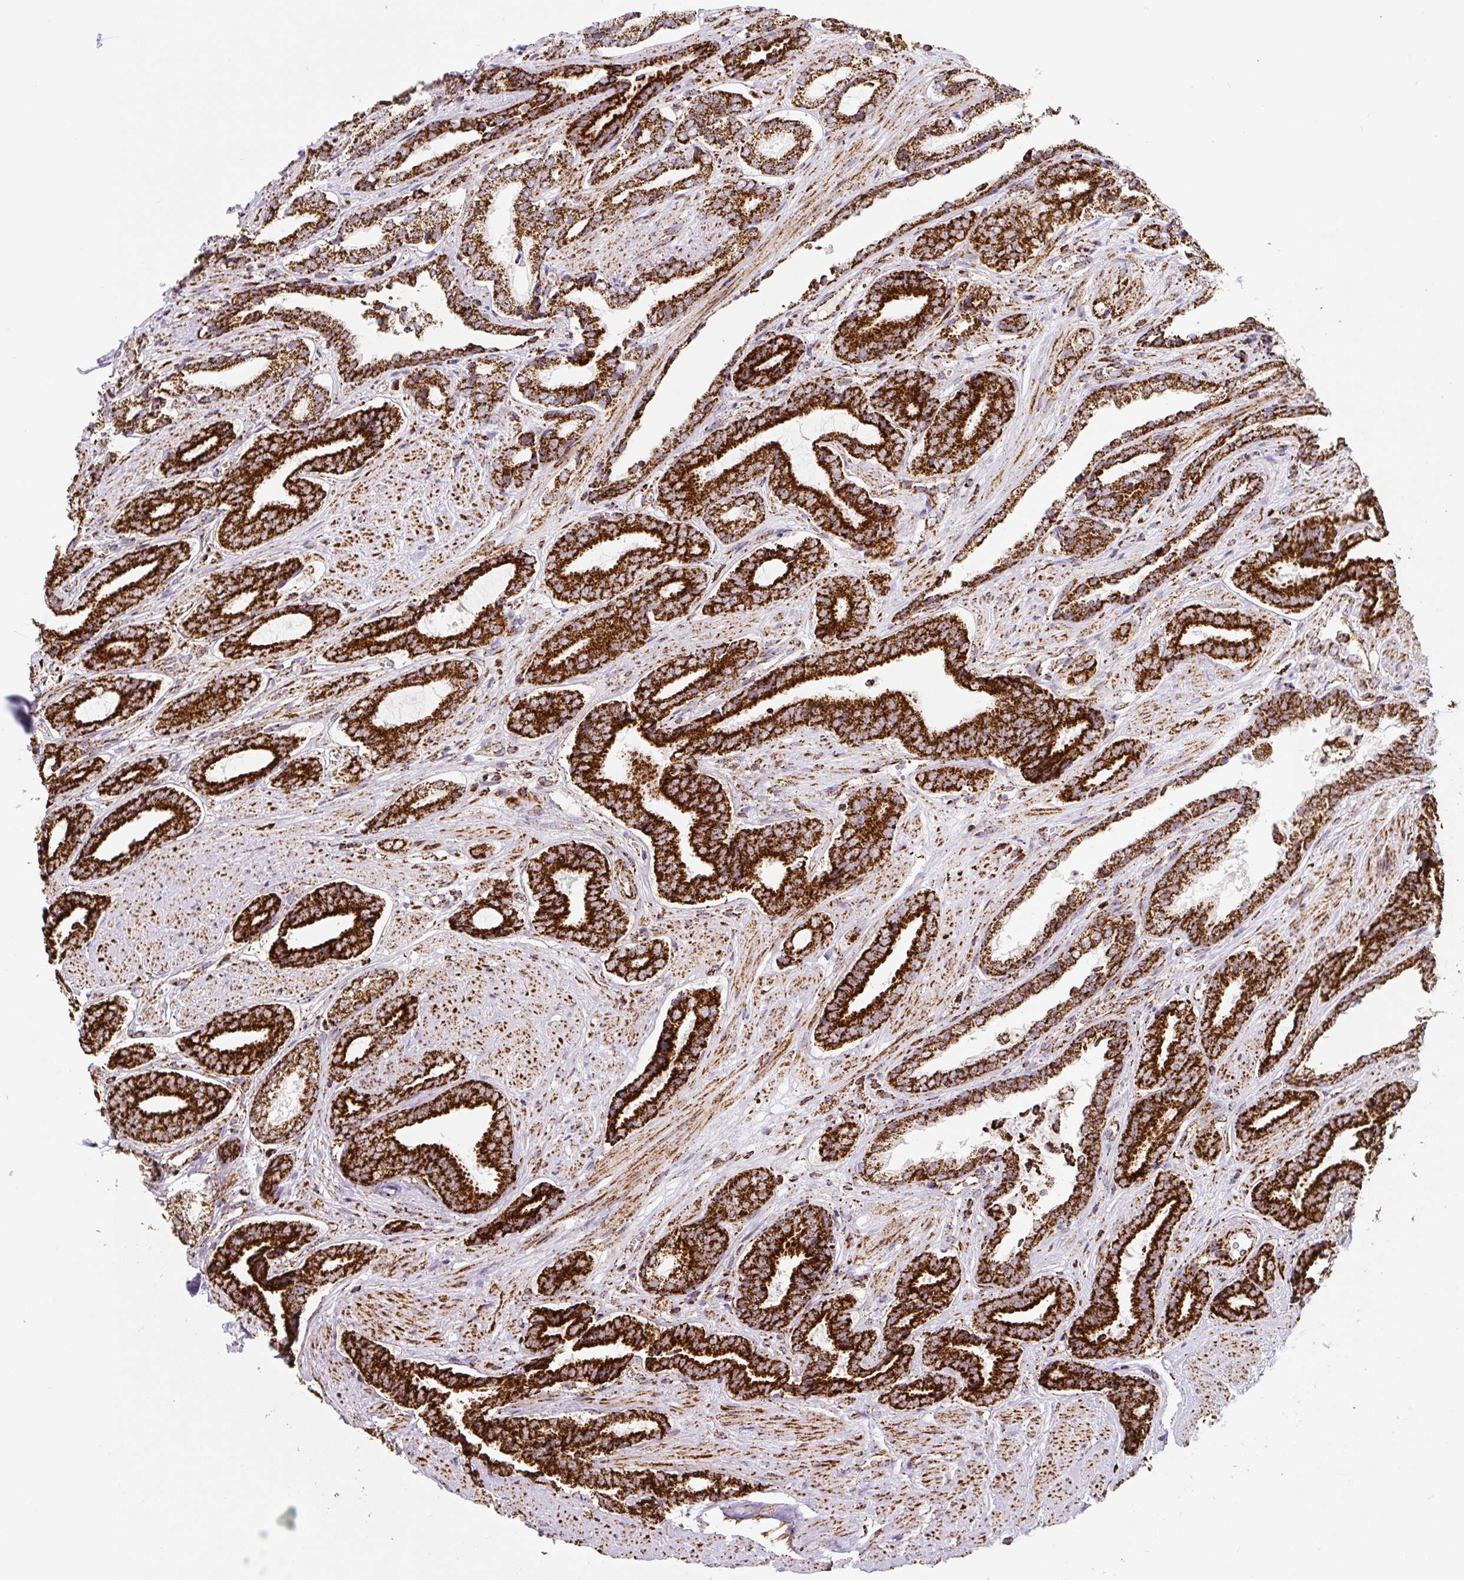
{"staining": {"intensity": "strong", "quantity": ">75%", "location": "cytoplasmic/membranous"}, "tissue": "prostate cancer", "cell_type": "Tumor cells", "image_type": "cancer", "snomed": [{"axis": "morphology", "description": "Adenocarcinoma, NOS"}, {"axis": "topography", "description": "Prostate and seminal vesicle, NOS"}], "caption": "Adenocarcinoma (prostate) tissue shows strong cytoplasmic/membranous positivity in about >75% of tumor cells, visualized by immunohistochemistry.", "gene": "ATP5F1A", "patient": {"sex": "male", "age": 76}}